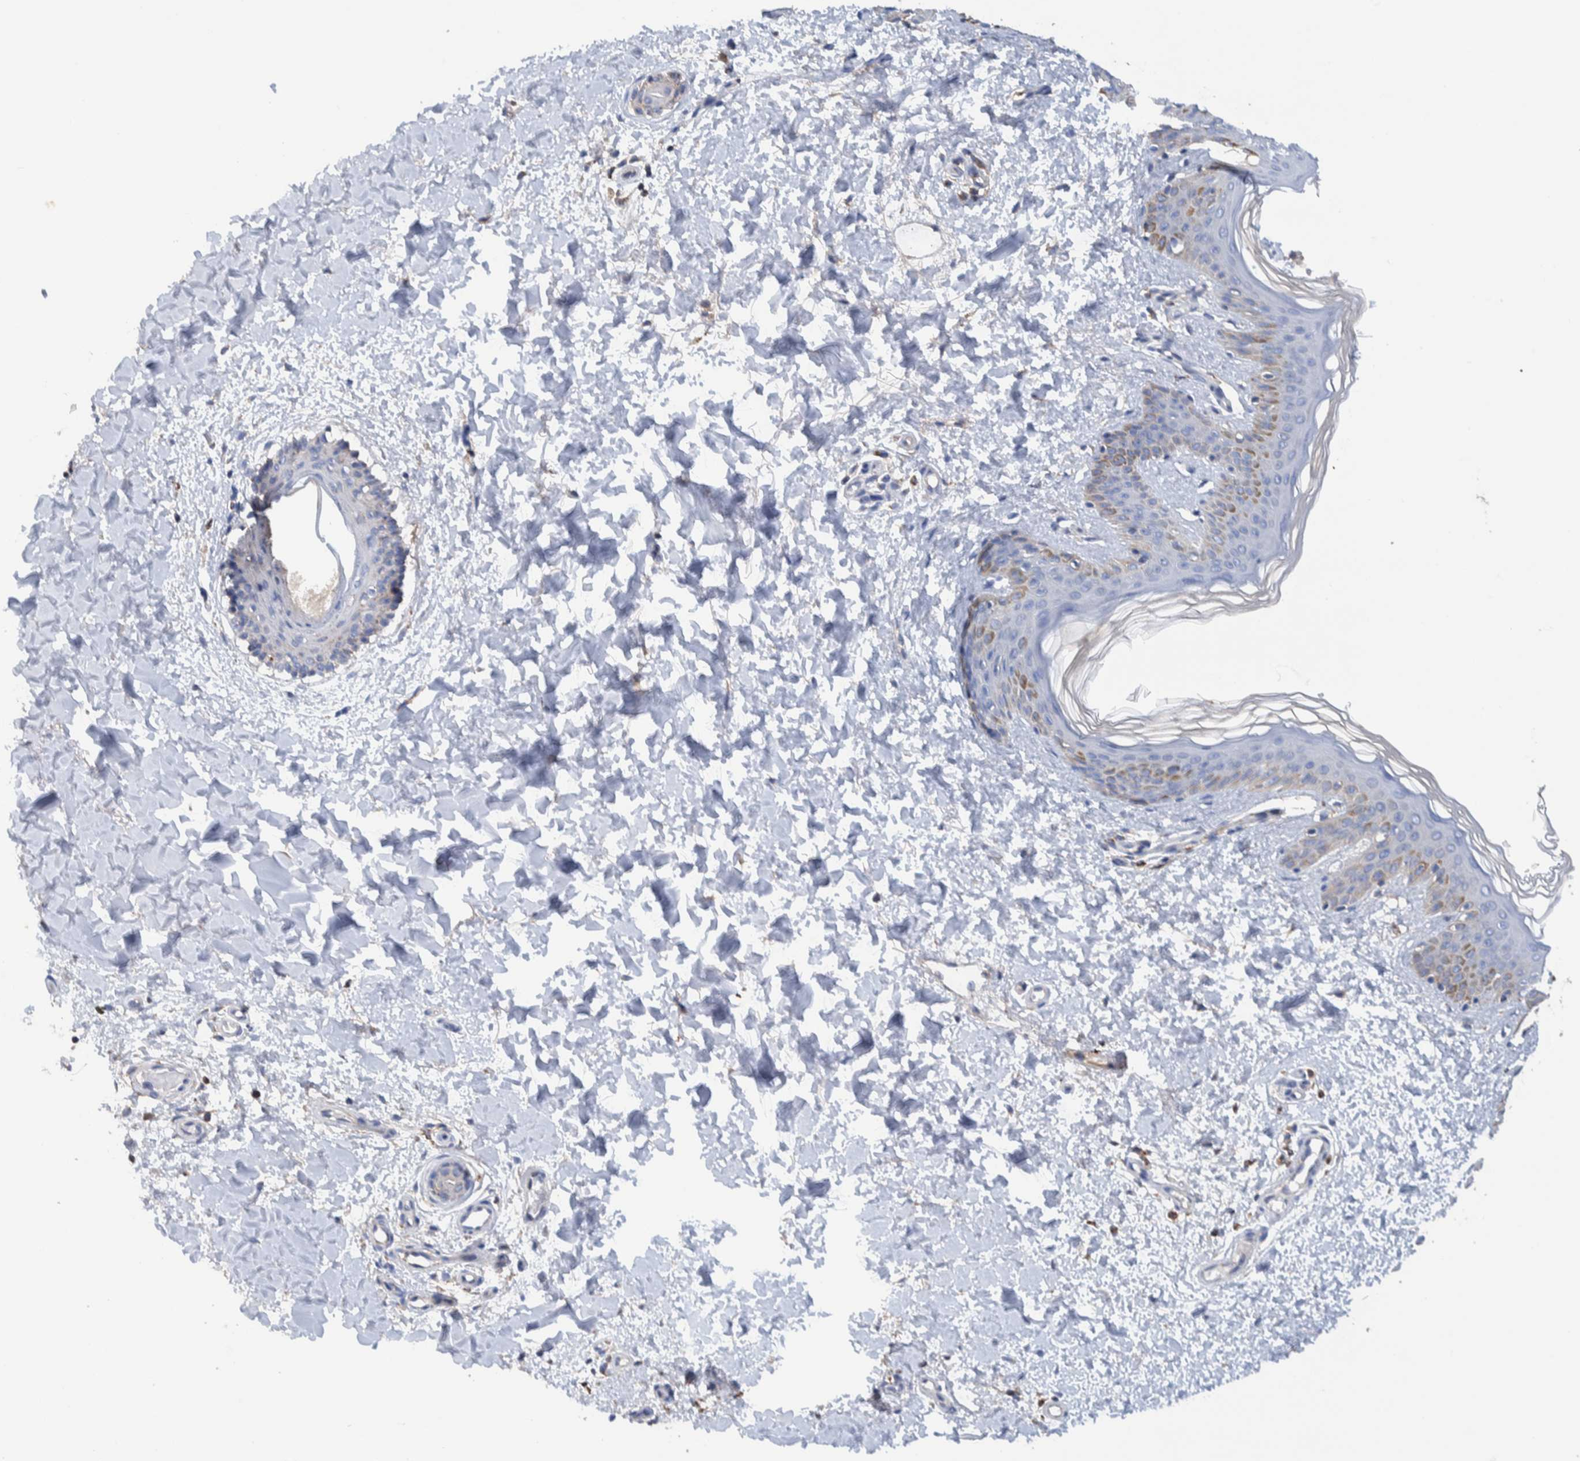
{"staining": {"intensity": "negative", "quantity": "none", "location": "none"}, "tissue": "skin", "cell_type": "Fibroblasts", "image_type": "normal", "snomed": [{"axis": "morphology", "description": "Normal tissue, NOS"}, {"axis": "morphology", "description": "Neoplasm, benign, NOS"}, {"axis": "topography", "description": "Skin"}, {"axis": "topography", "description": "Soft tissue"}], "caption": "High power microscopy histopathology image of an IHC photomicrograph of unremarkable skin, revealing no significant positivity in fibroblasts.", "gene": "DECR1", "patient": {"sex": "male", "age": 26}}